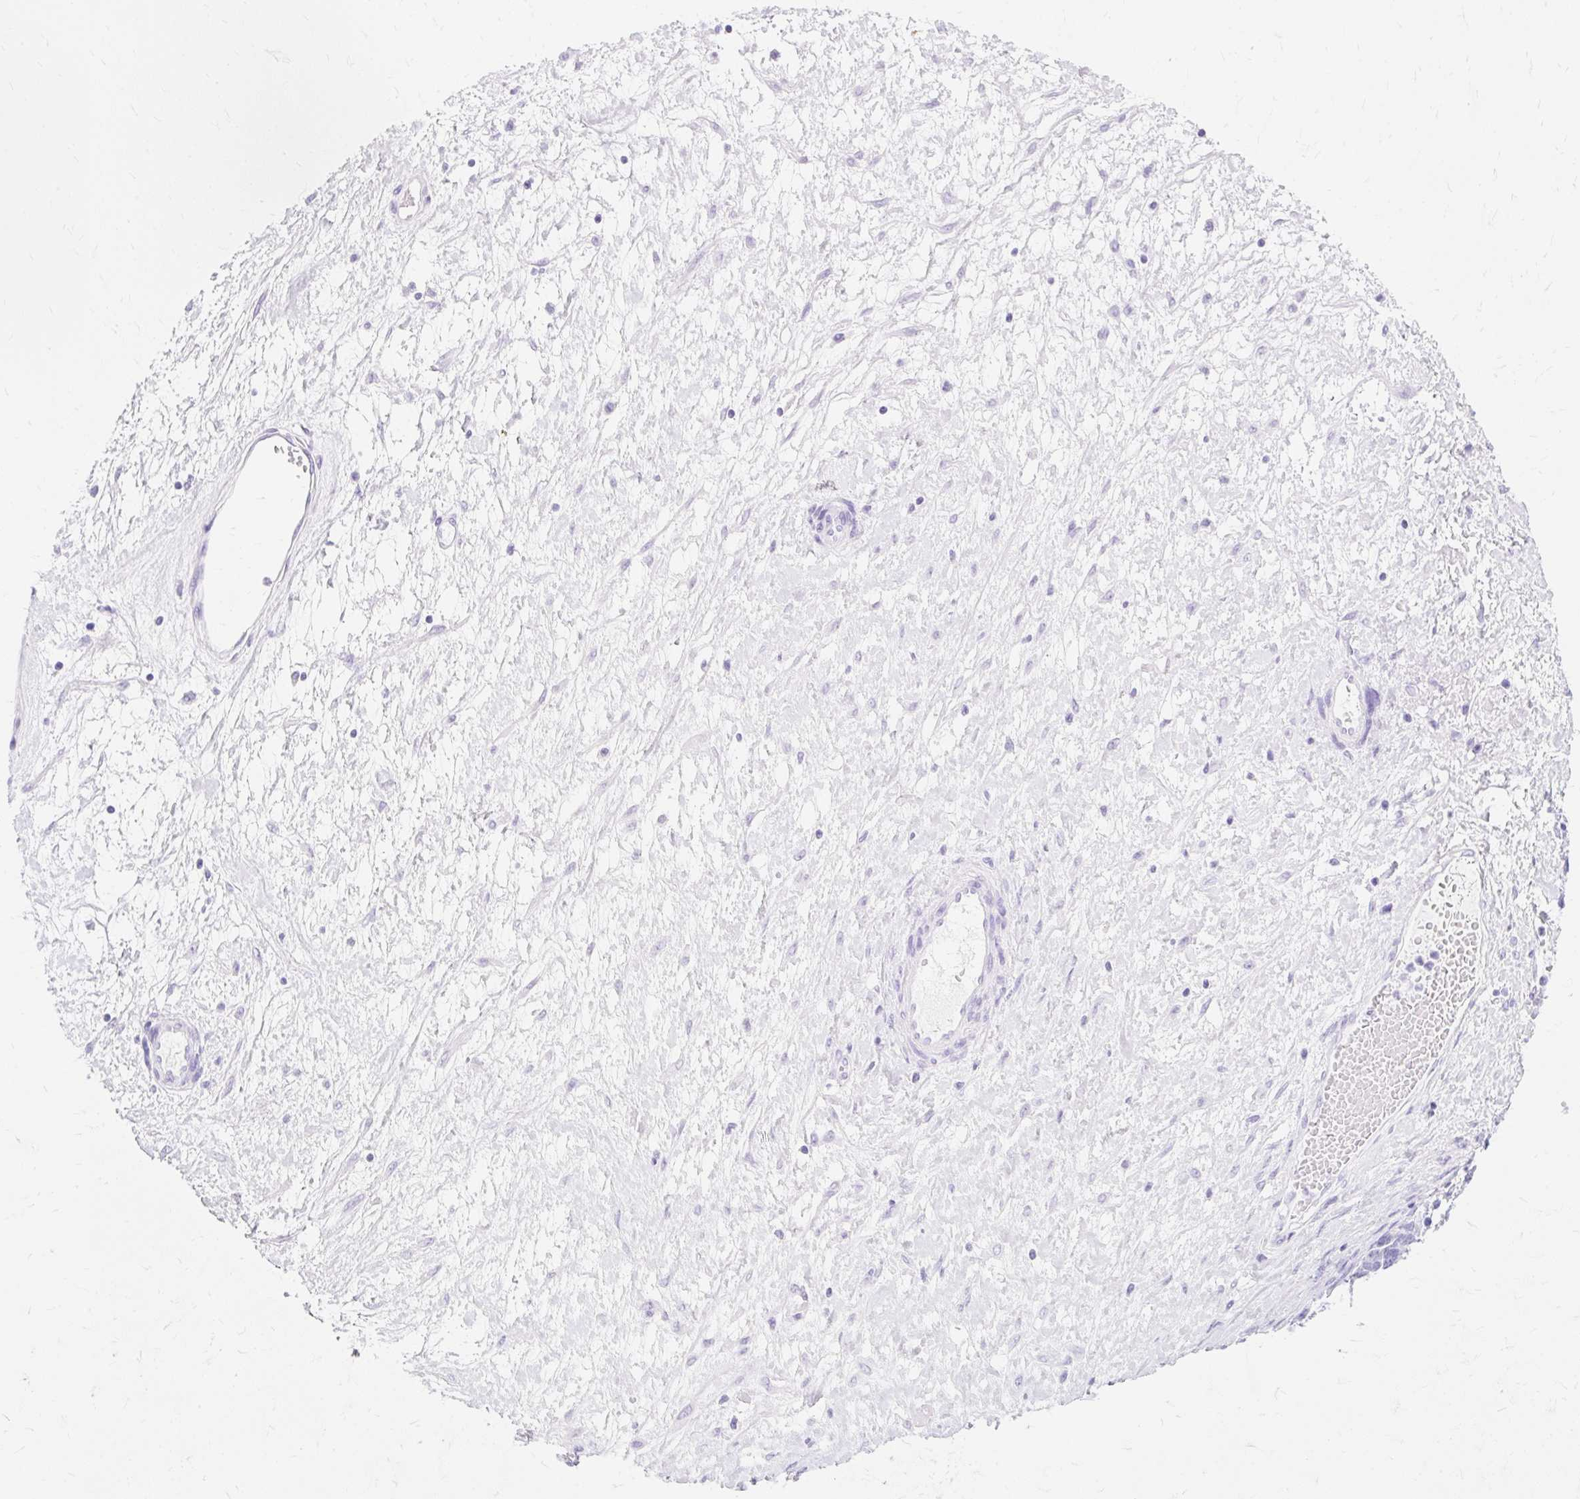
{"staining": {"intensity": "negative", "quantity": "none", "location": "none"}, "tissue": "ovarian cancer", "cell_type": "Tumor cells", "image_type": "cancer", "snomed": [{"axis": "morphology", "description": "Cystadenocarcinoma, serous, NOS"}, {"axis": "topography", "description": "Ovary"}], "caption": "This is an IHC photomicrograph of human ovarian cancer (serous cystadenocarcinoma). There is no positivity in tumor cells.", "gene": "MBP", "patient": {"sex": "female", "age": 54}}